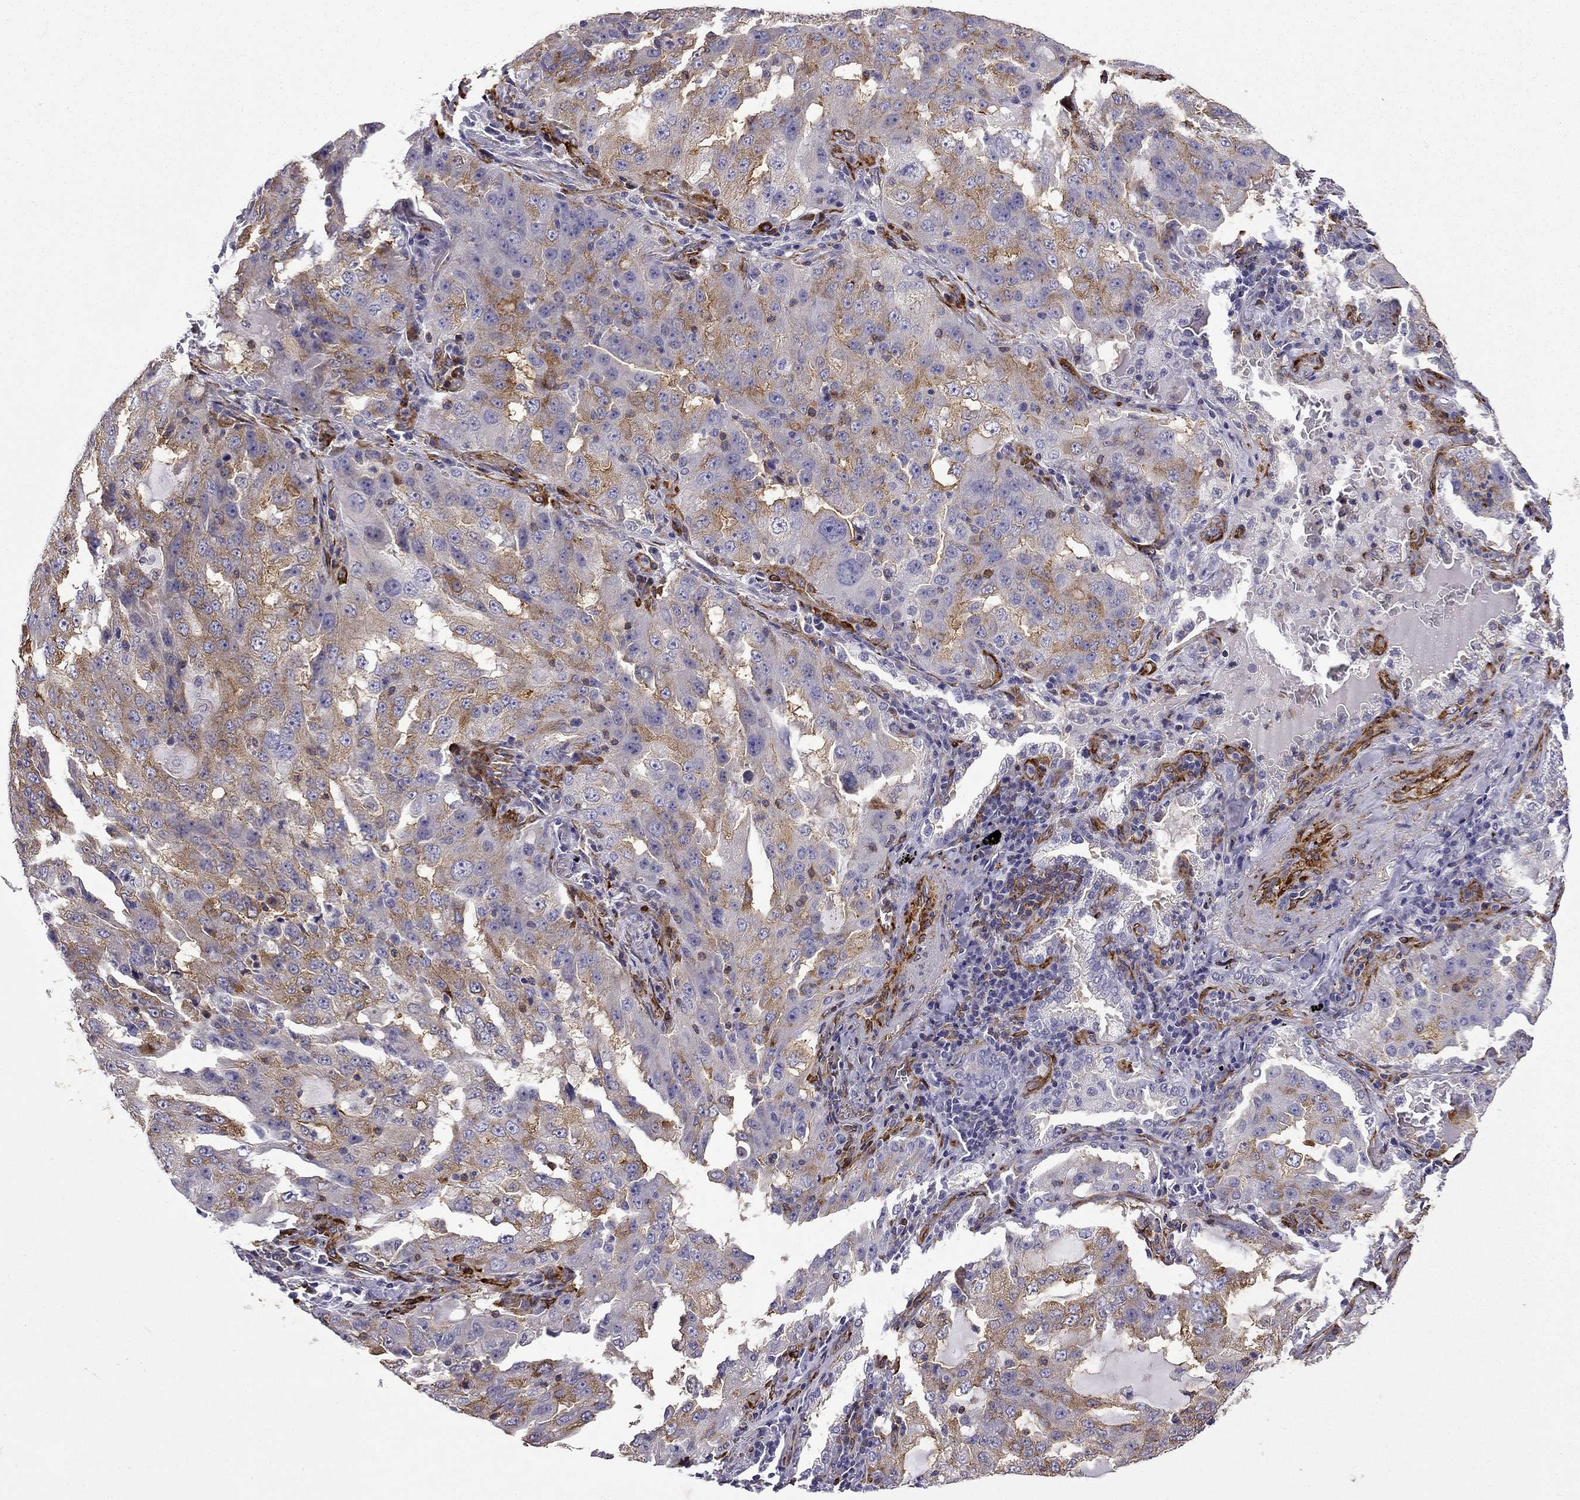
{"staining": {"intensity": "moderate", "quantity": "25%-75%", "location": "cytoplasmic/membranous"}, "tissue": "lung cancer", "cell_type": "Tumor cells", "image_type": "cancer", "snomed": [{"axis": "morphology", "description": "Adenocarcinoma, NOS"}, {"axis": "topography", "description": "Lung"}], "caption": "Immunohistochemistry of human lung cancer (adenocarcinoma) reveals medium levels of moderate cytoplasmic/membranous staining in approximately 25%-75% of tumor cells.", "gene": "MAP4", "patient": {"sex": "female", "age": 61}}